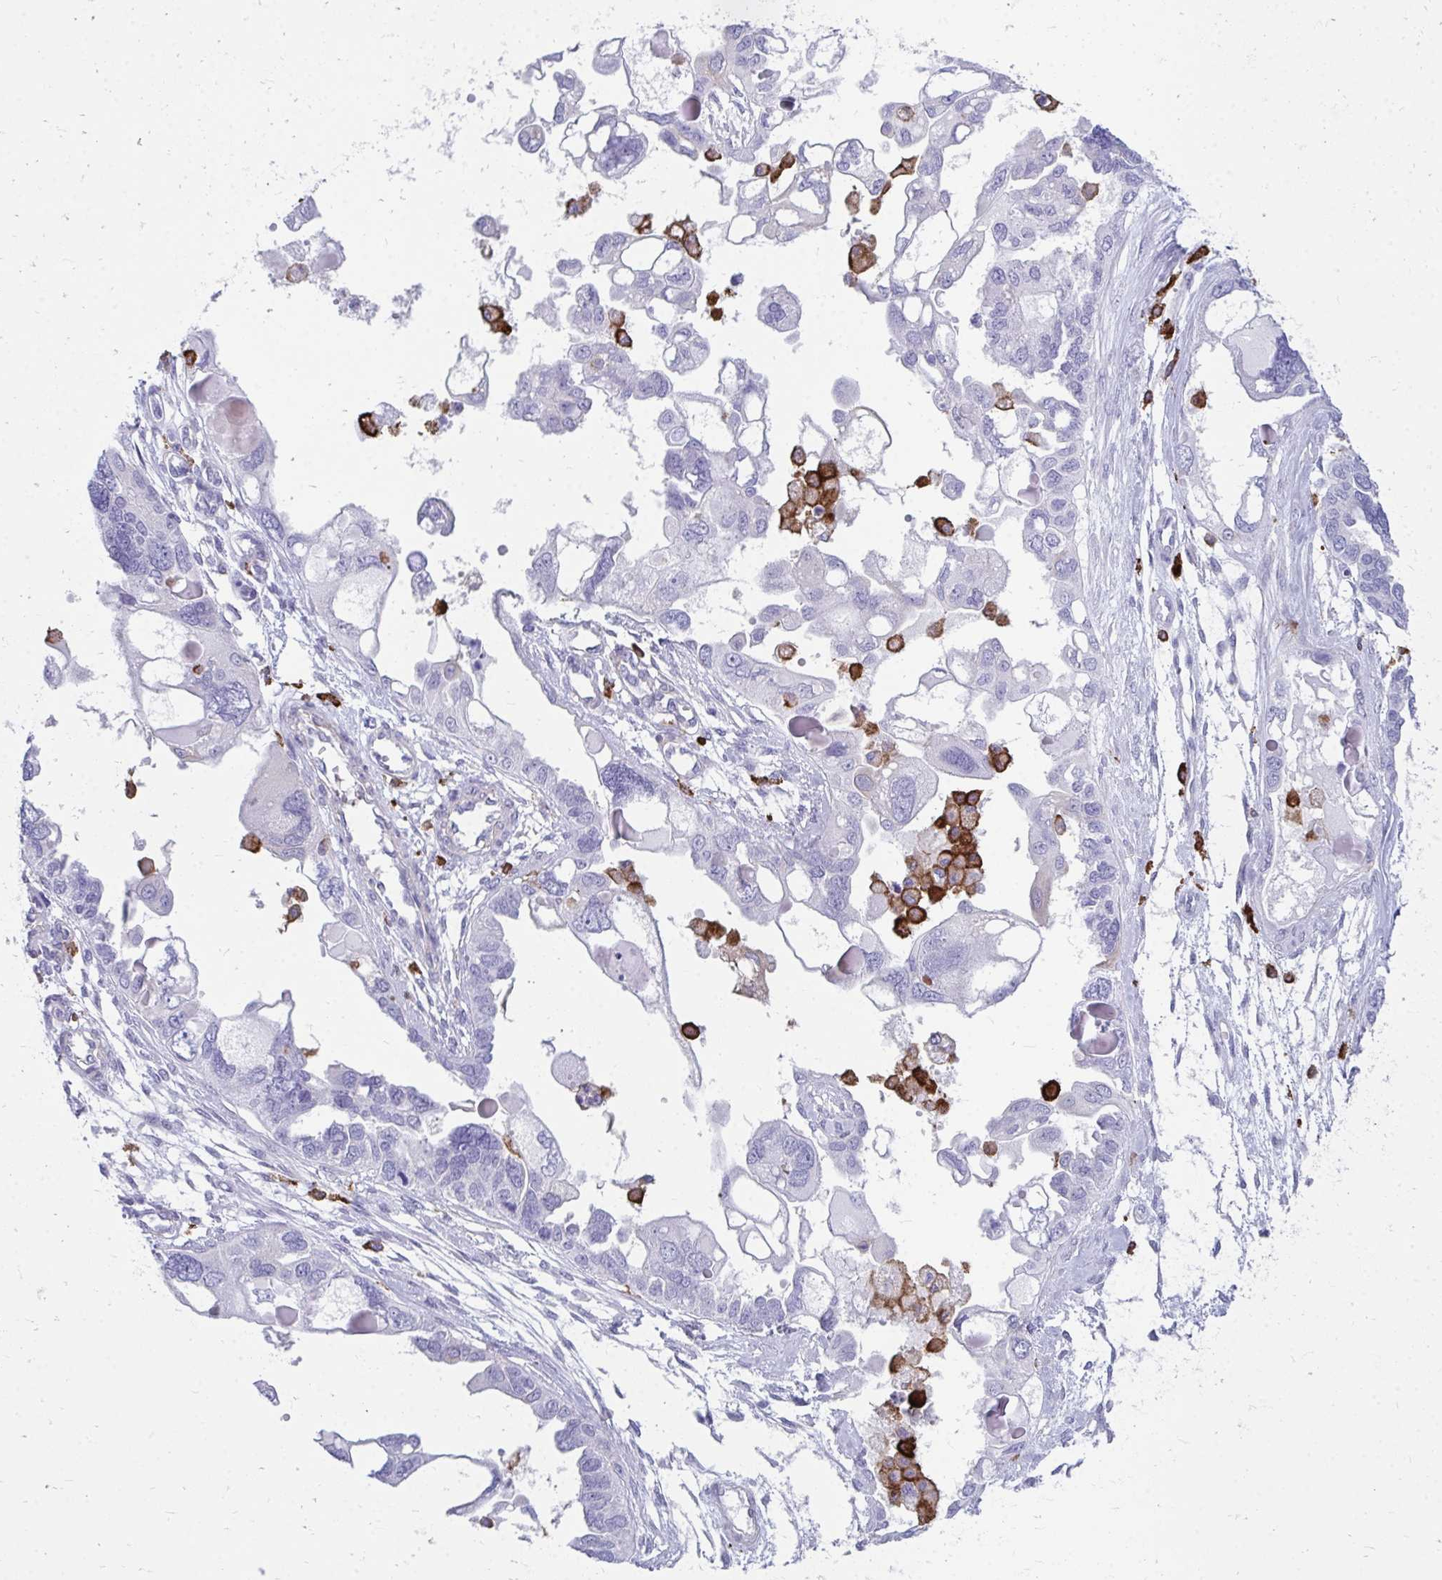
{"staining": {"intensity": "negative", "quantity": "none", "location": "none"}, "tissue": "ovarian cancer", "cell_type": "Tumor cells", "image_type": "cancer", "snomed": [{"axis": "morphology", "description": "Cystadenocarcinoma, serous, NOS"}, {"axis": "topography", "description": "Ovary"}], "caption": "An image of human ovarian cancer (serous cystadenocarcinoma) is negative for staining in tumor cells.", "gene": "CD163", "patient": {"sex": "female", "age": 51}}